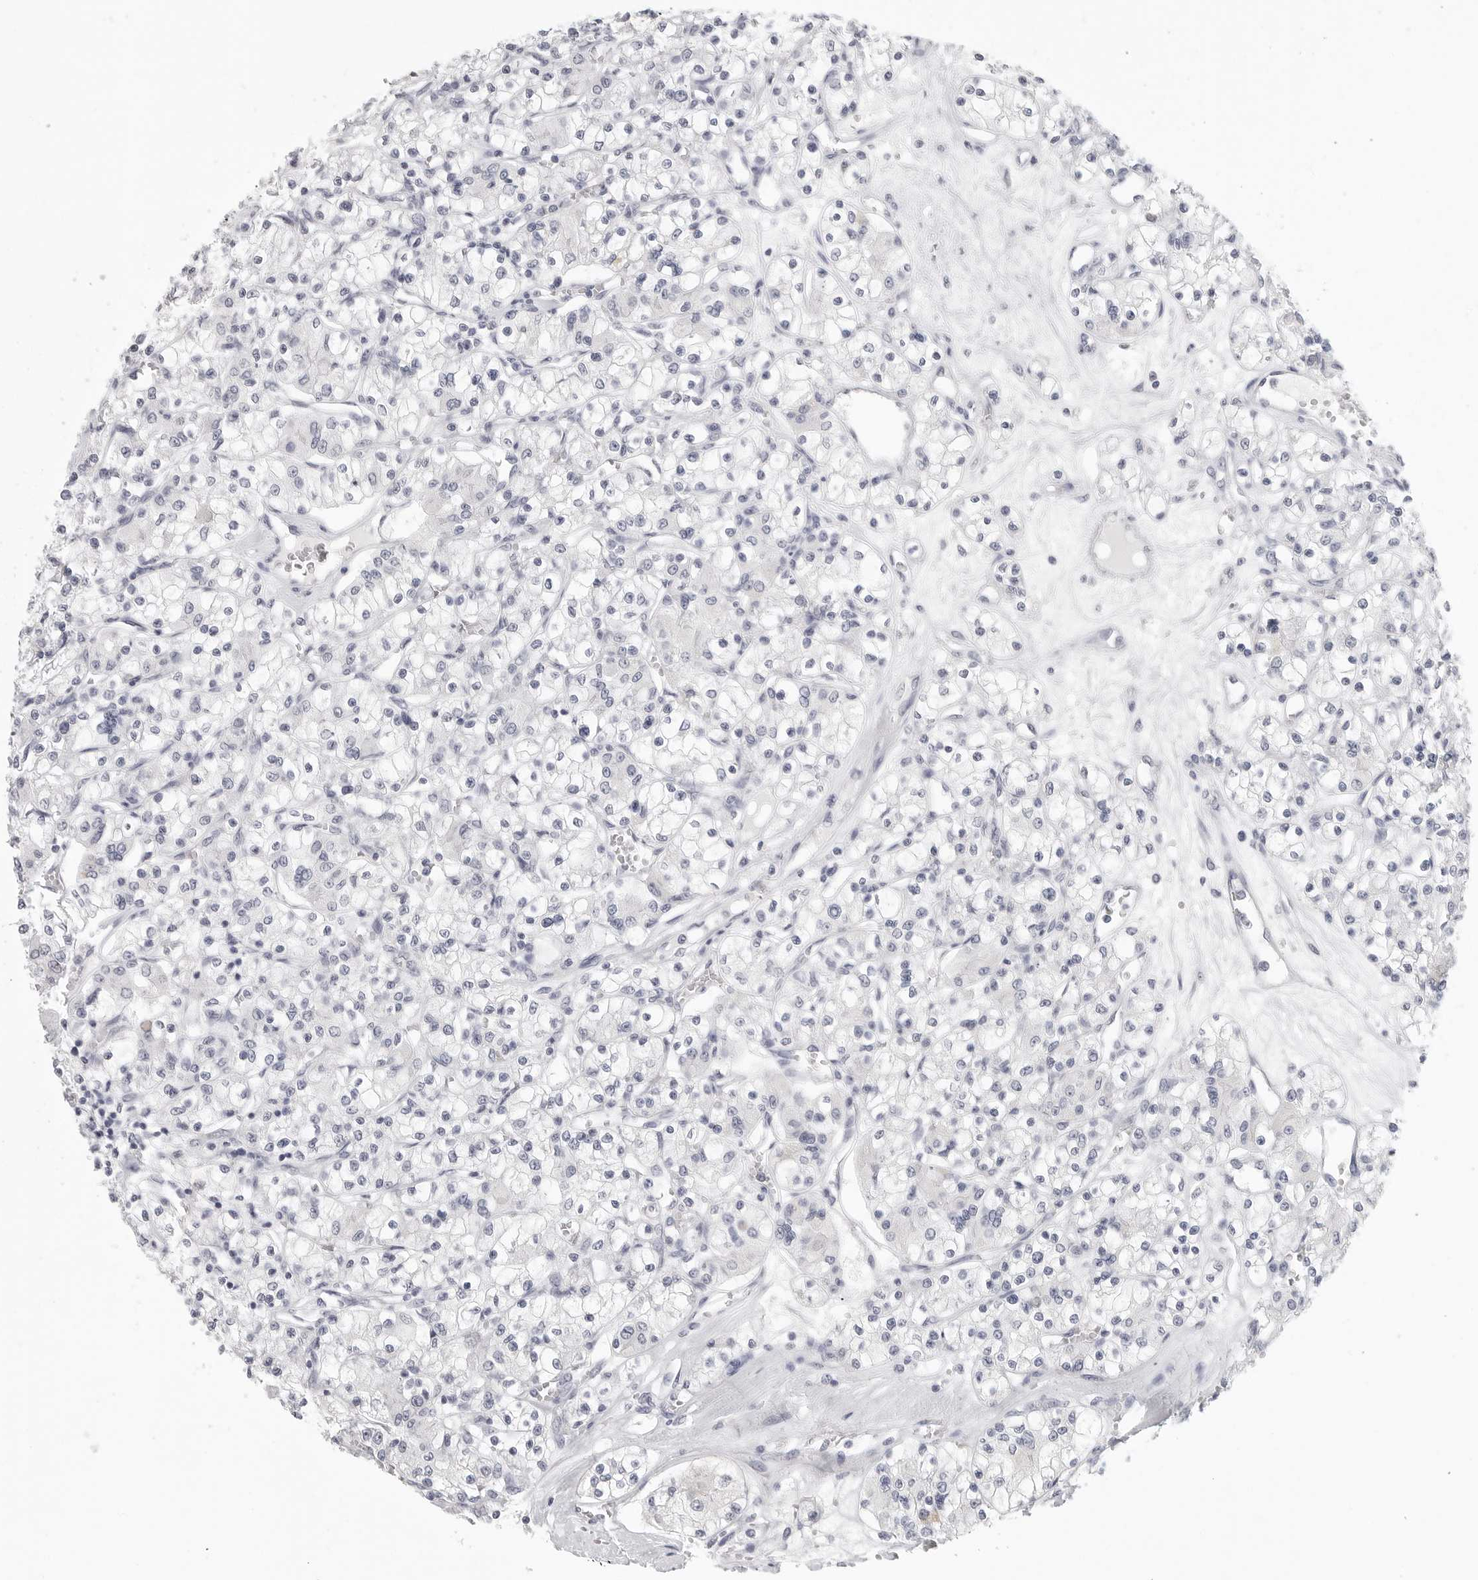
{"staining": {"intensity": "negative", "quantity": "none", "location": "none"}, "tissue": "renal cancer", "cell_type": "Tumor cells", "image_type": "cancer", "snomed": [{"axis": "morphology", "description": "Adenocarcinoma, NOS"}, {"axis": "topography", "description": "Kidney"}], "caption": "Tumor cells are negative for brown protein staining in renal adenocarcinoma. (DAB immunohistochemistry (IHC) with hematoxylin counter stain).", "gene": "HMGCS2", "patient": {"sex": "female", "age": 59}}